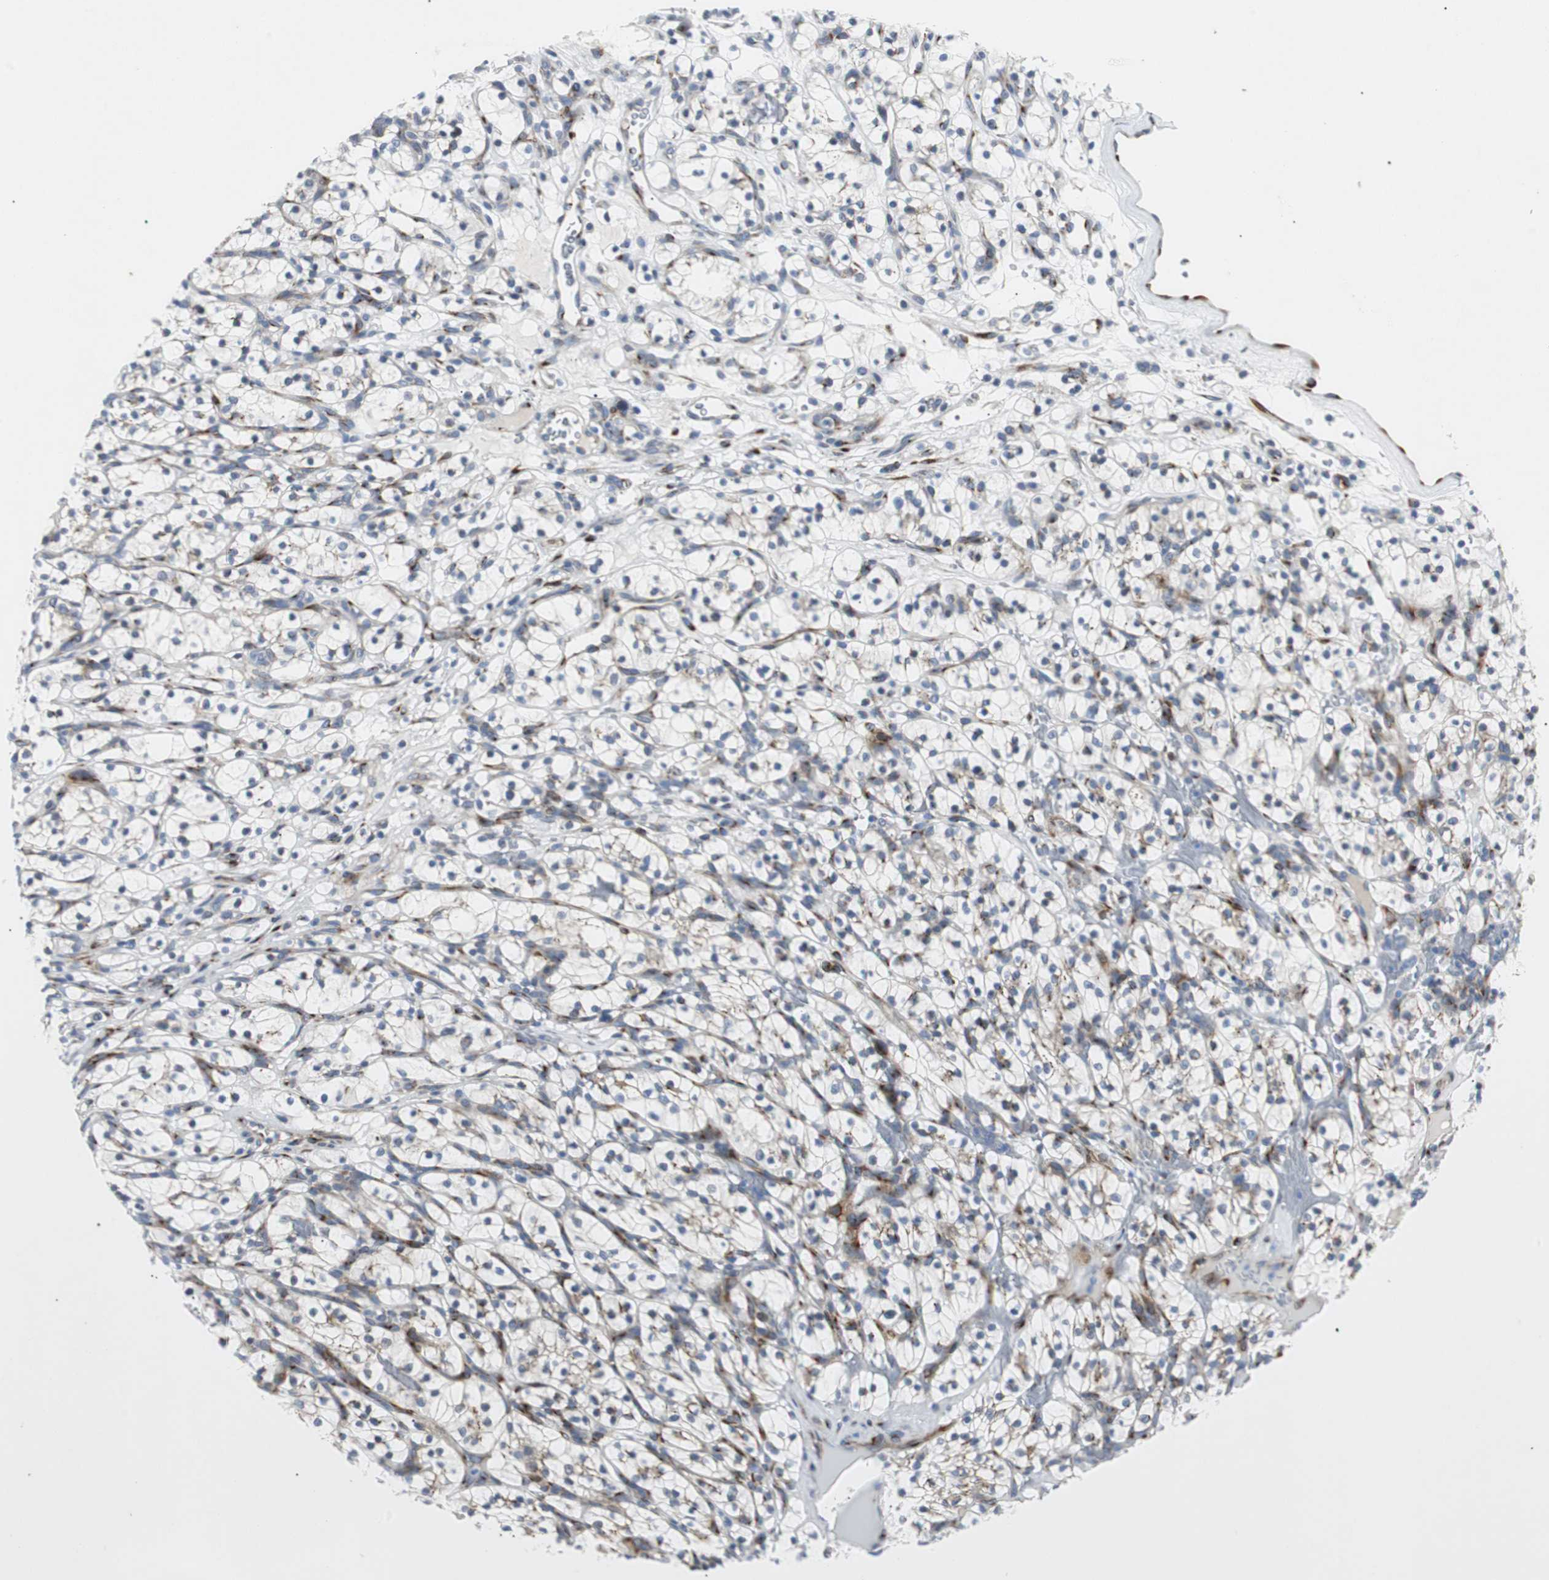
{"staining": {"intensity": "moderate", "quantity": "25%-75%", "location": "cytoplasmic/membranous"}, "tissue": "renal cancer", "cell_type": "Tumor cells", "image_type": "cancer", "snomed": [{"axis": "morphology", "description": "Adenocarcinoma, NOS"}, {"axis": "topography", "description": "Kidney"}], "caption": "Tumor cells exhibit moderate cytoplasmic/membranous positivity in approximately 25%-75% of cells in renal cancer (adenocarcinoma).", "gene": "BBC3", "patient": {"sex": "female", "age": 57}}